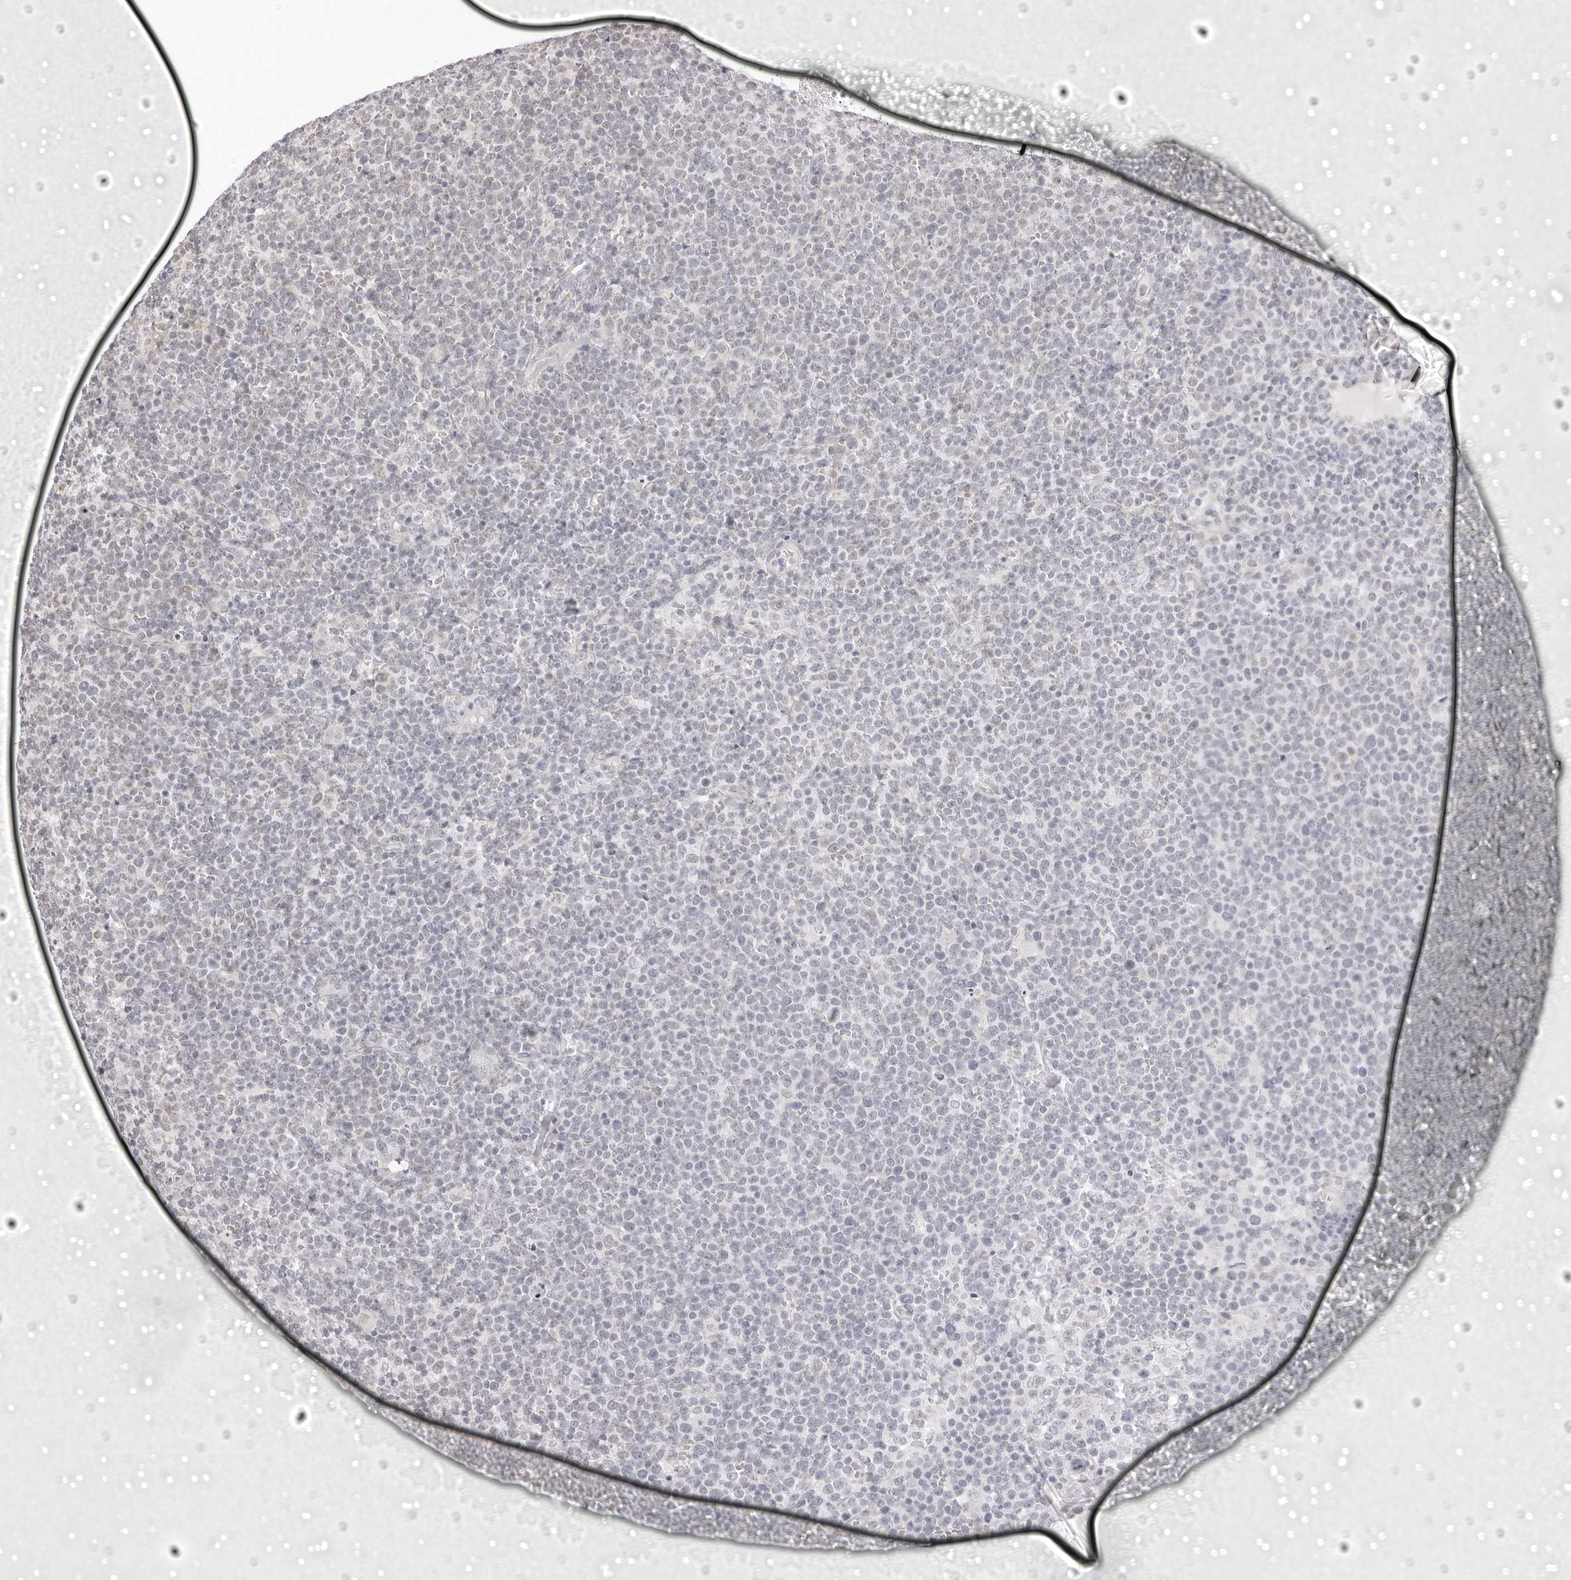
{"staining": {"intensity": "negative", "quantity": "none", "location": "none"}, "tissue": "lymphoma", "cell_type": "Tumor cells", "image_type": "cancer", "snomed": [{"axis": "morphology", "description": "Malignant lymphoma, non-Hodgkin's type, High grade"}, {"axis": "topography", "description": "Lymph node"}], "caption": "Tumor cells show no significant staining in malignant lymphoma, non-Hodgkin's type (high-grade).", "gene": "FDPS", "patient": {"sex": "male", "age": 61}}